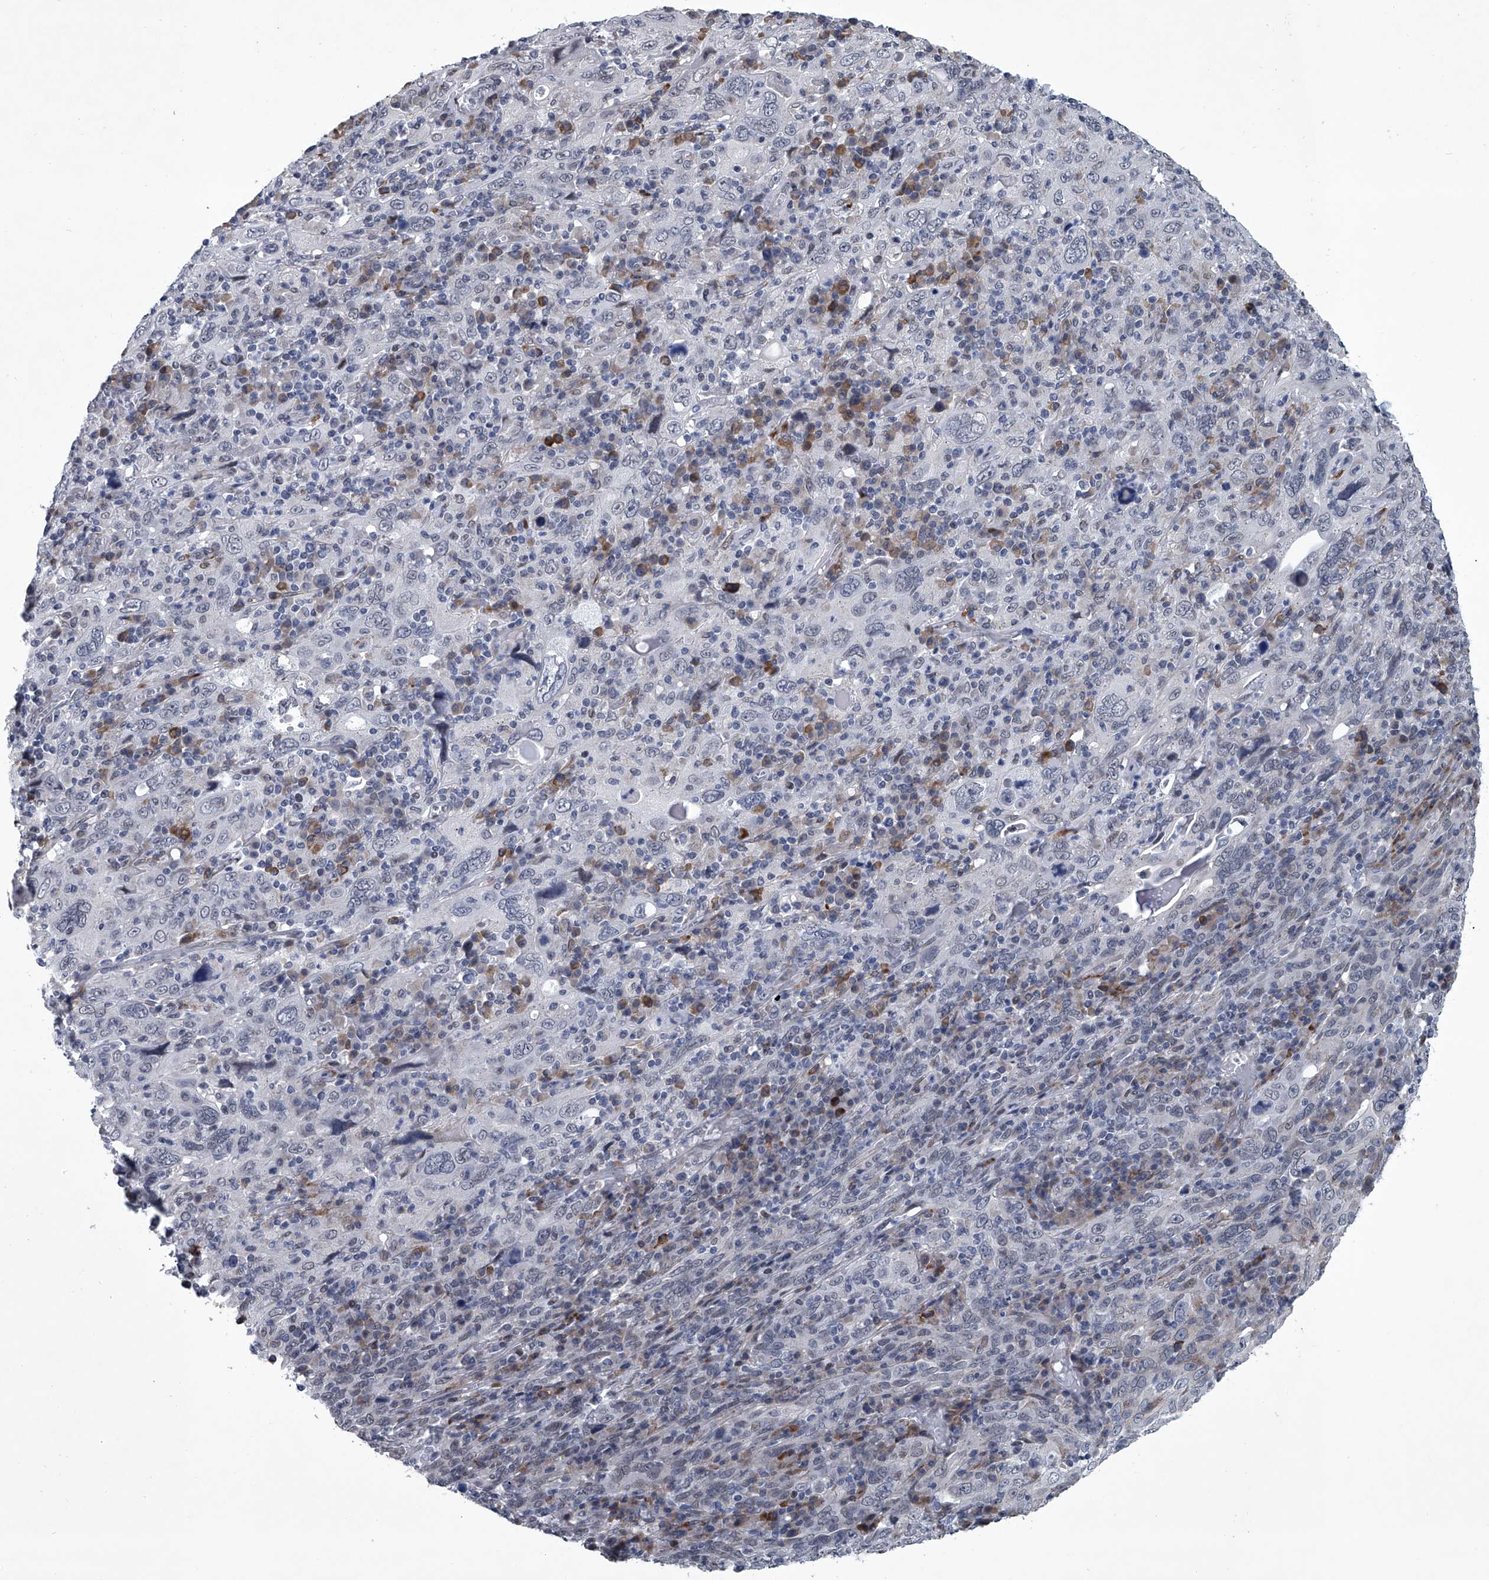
{"staining": {"intensity": "negative", "quantity": "none", "location": "none"}, "tissue": "cervical cancer", "cell_type": "Tumor cells", "image_type": "cancer", "snomed": [{"axis": "morphology", "description": "Squamous cell carcinoma, NOS"}, {"axis": "topography", "description": "Cervix"}], "caption": "Immunohistochemistry of human cervical squamous cell carcinoma shows no staining in tumor cells. The staining was performed using DAB (3,3'-diaminobenzidine) to visualize the protein expression in brown, while the nuclei were stained in blue with hematoxylin (Magnification: 20x).", "gene": "PPP2R5D", "patient": {"sex": "female", "age": 46}}